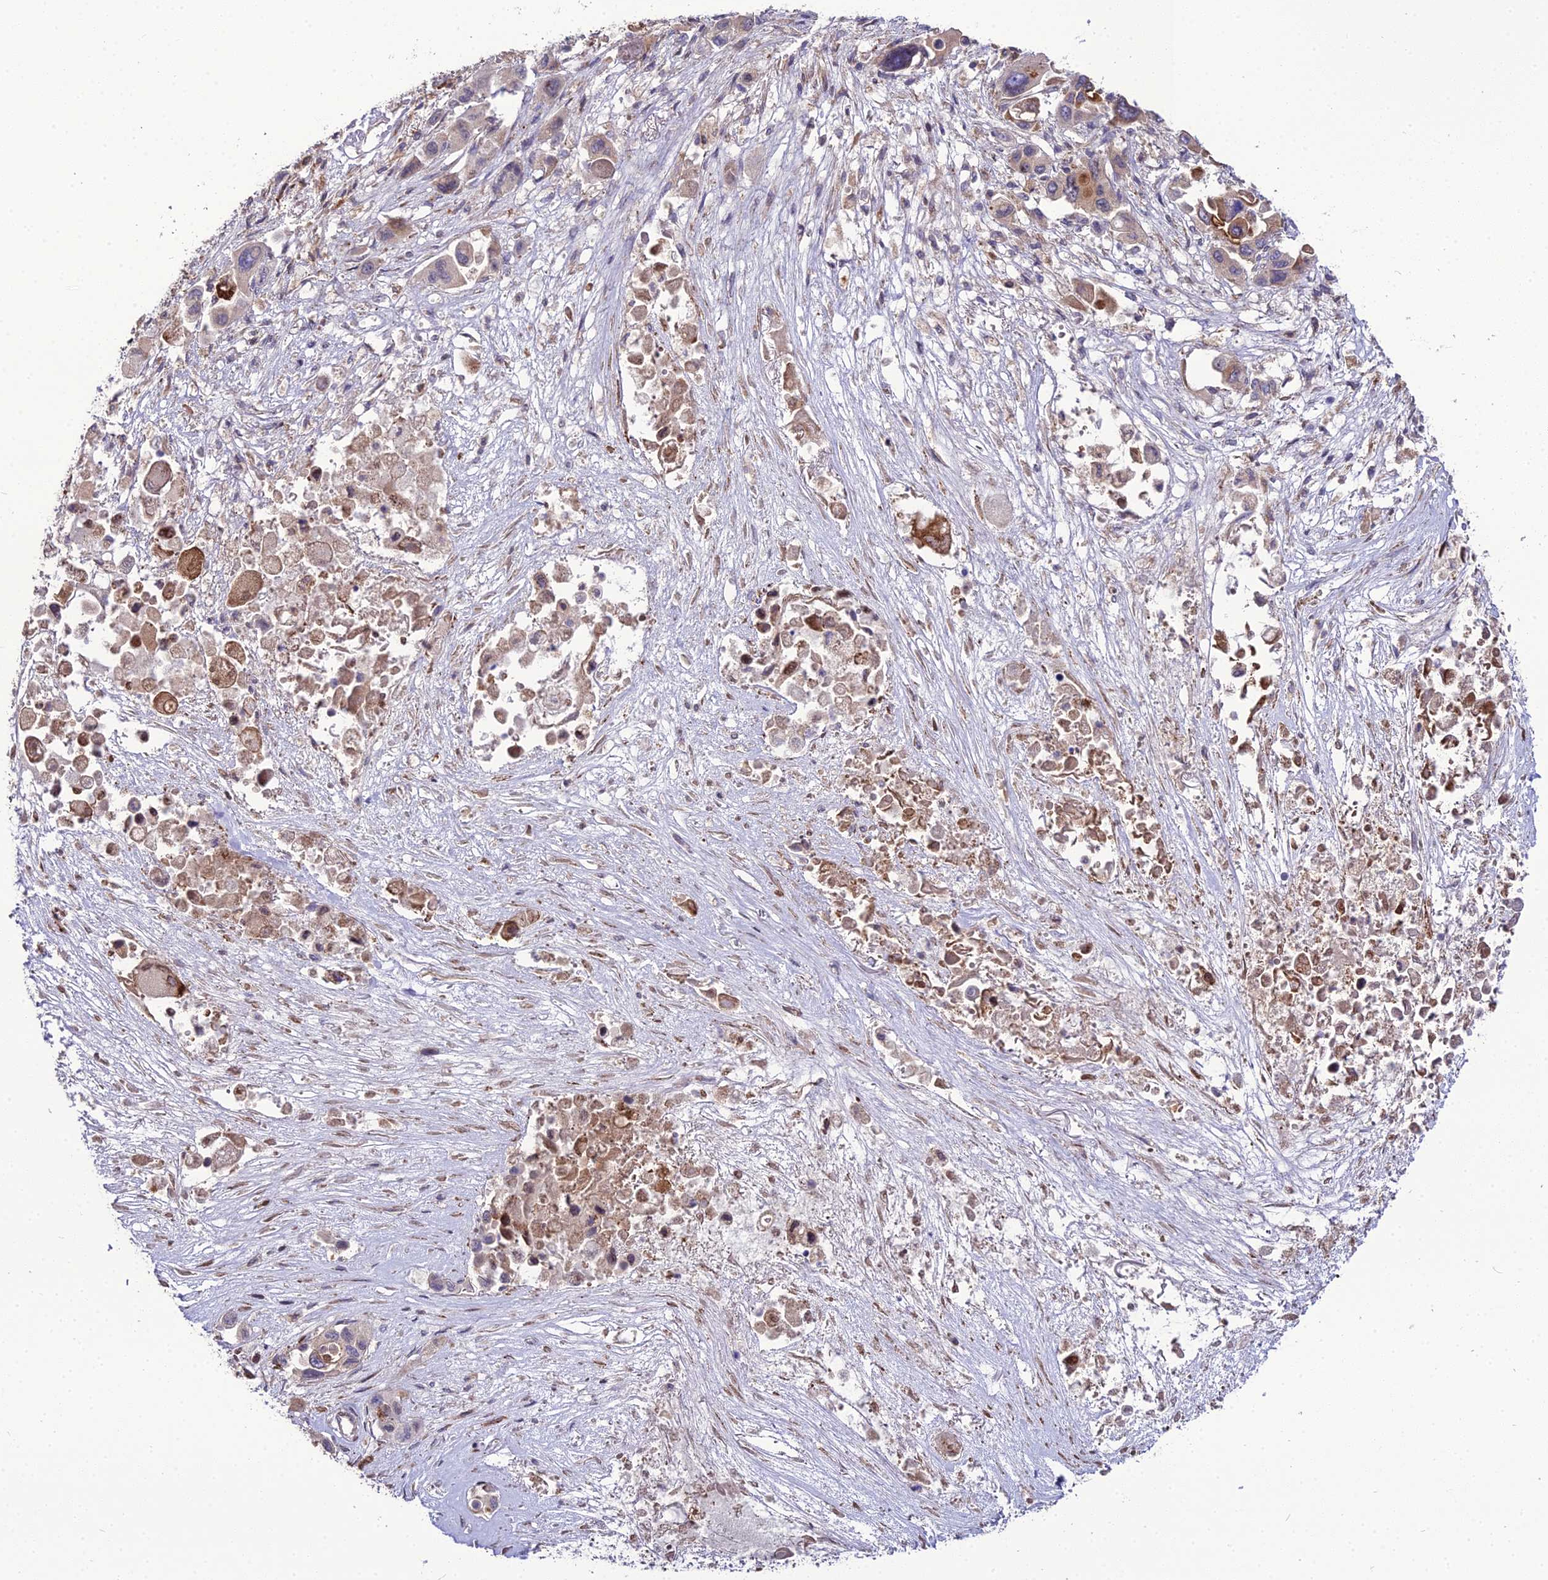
{"staining": {"intensity": "weak", "quantity": "<25%", "location": "cytoplasmic/membranous"}, "tissue": "pancreatic cancer", "cell_type": "Tumor cells", "image_type": "cancer", "snomed": [{"axis": "morphology", "description": "Adenocarcinoma, NOS"}, {"axis": "topography", "description": "Pancreas"}], "caption": "Tumor cells are negative for brown protein staining in pancreatic adenocarcinoma. (Stains: DAB (3,3'-diaminobenzidine) immunohistochemistry with hematoxylin counter stain, Microscopy: brightfield microscopy at high magnification).", "gene": "TROAP", "patient": {"sex": "male", "age": 92}}